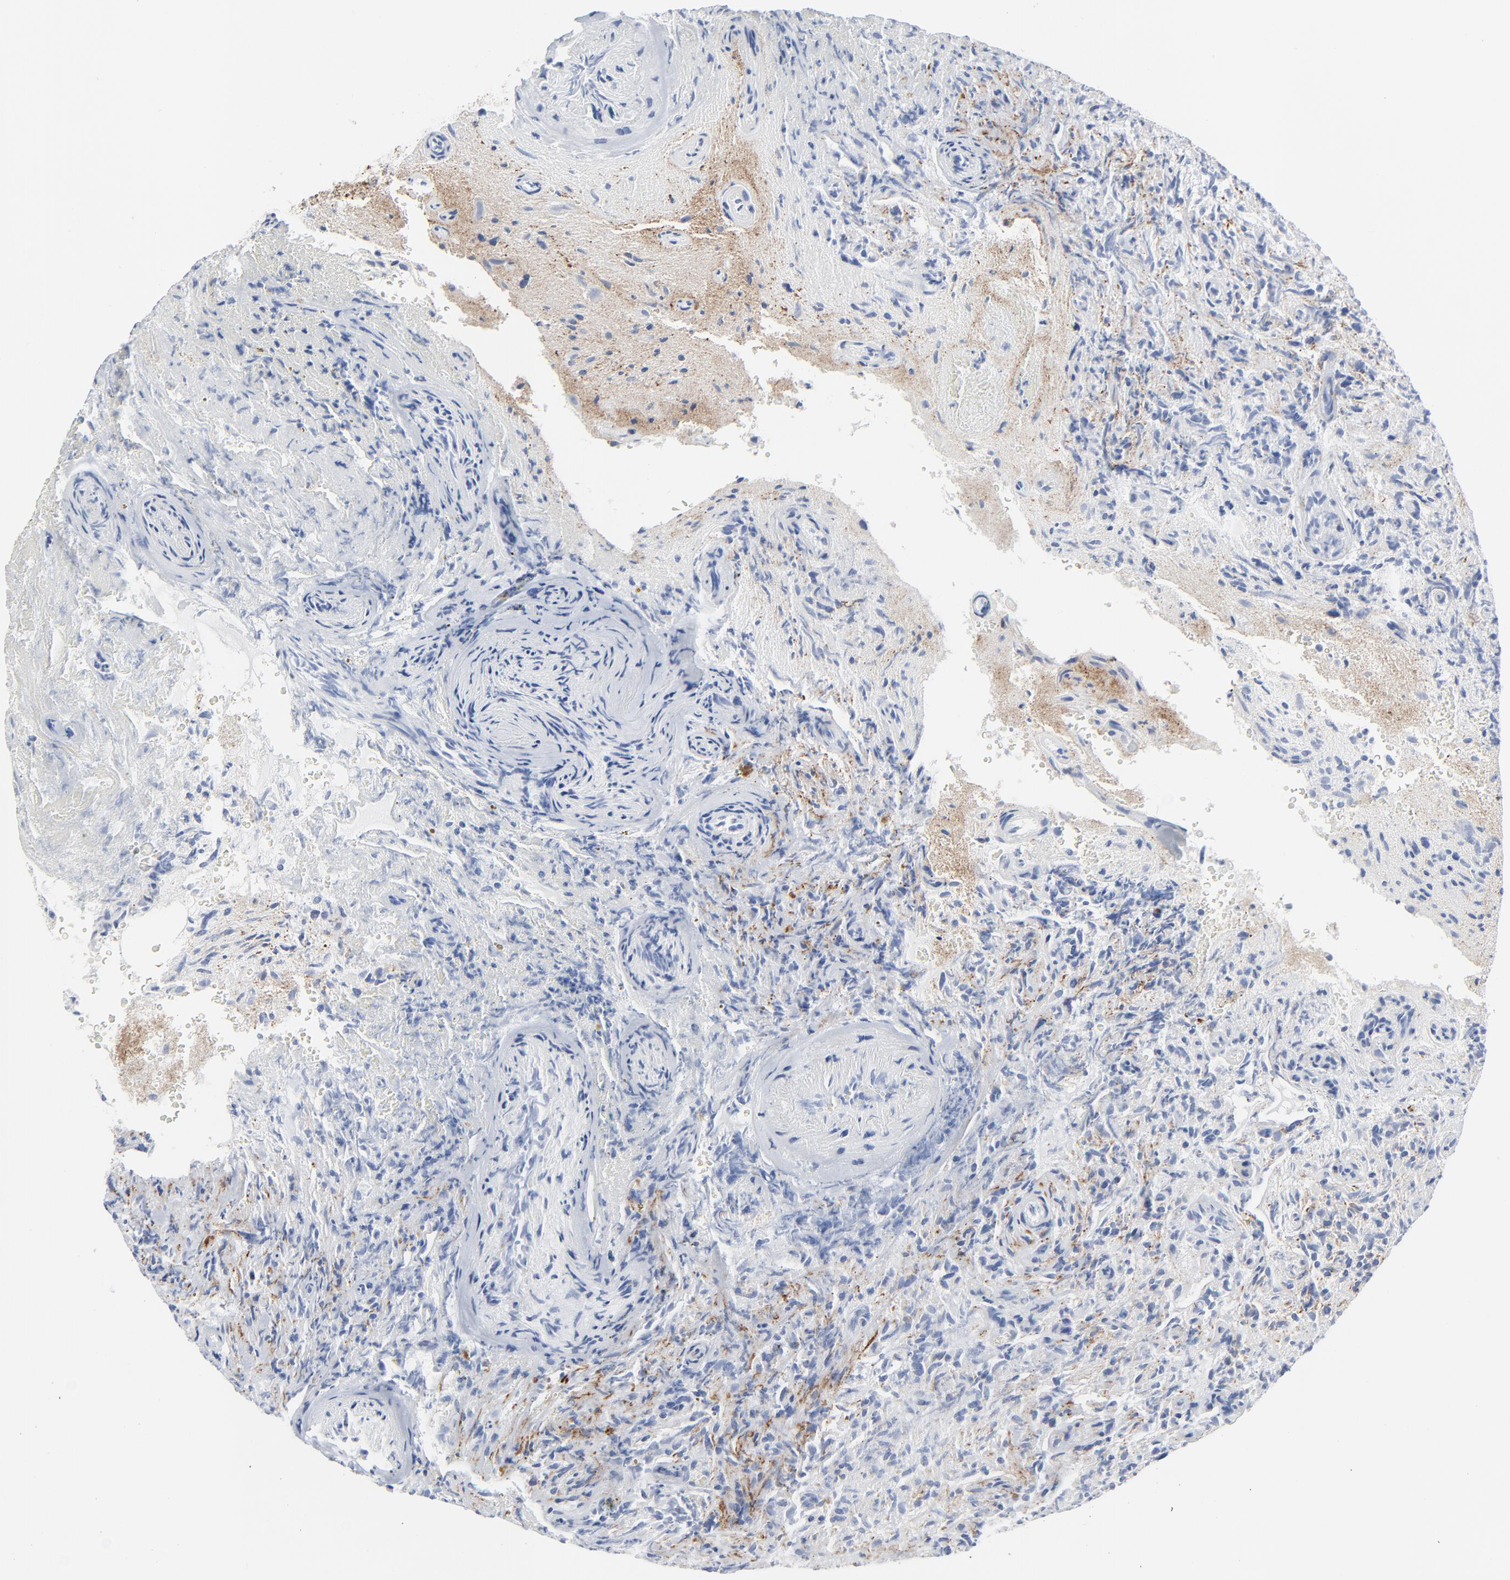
{"staining": {"intensity": "moderate", "quantity": "25%-75%", "location": "cytoplasmic/membranous"}, "tissue": "glioma", "cell_type": "Tumor cells", "image_type": "cancer", "snomed": [{"axis": "morphology", "description": "Normal tissue, NOS"}, {"axis": "morphology", "description": "Glioma, malignant, High grade"}, {"axis": "topography", "description": "Cerebral cortex"}], "caption": "Immunohistochemistry image of human glioma stained for a protein (brown), which demonstrates medium levels of moderate cytoplasmic/membranous positivity in about 25%-75% of tumor cells.", "gene": "TUBB1", "patient": {"sex": "male", "age": 75}}